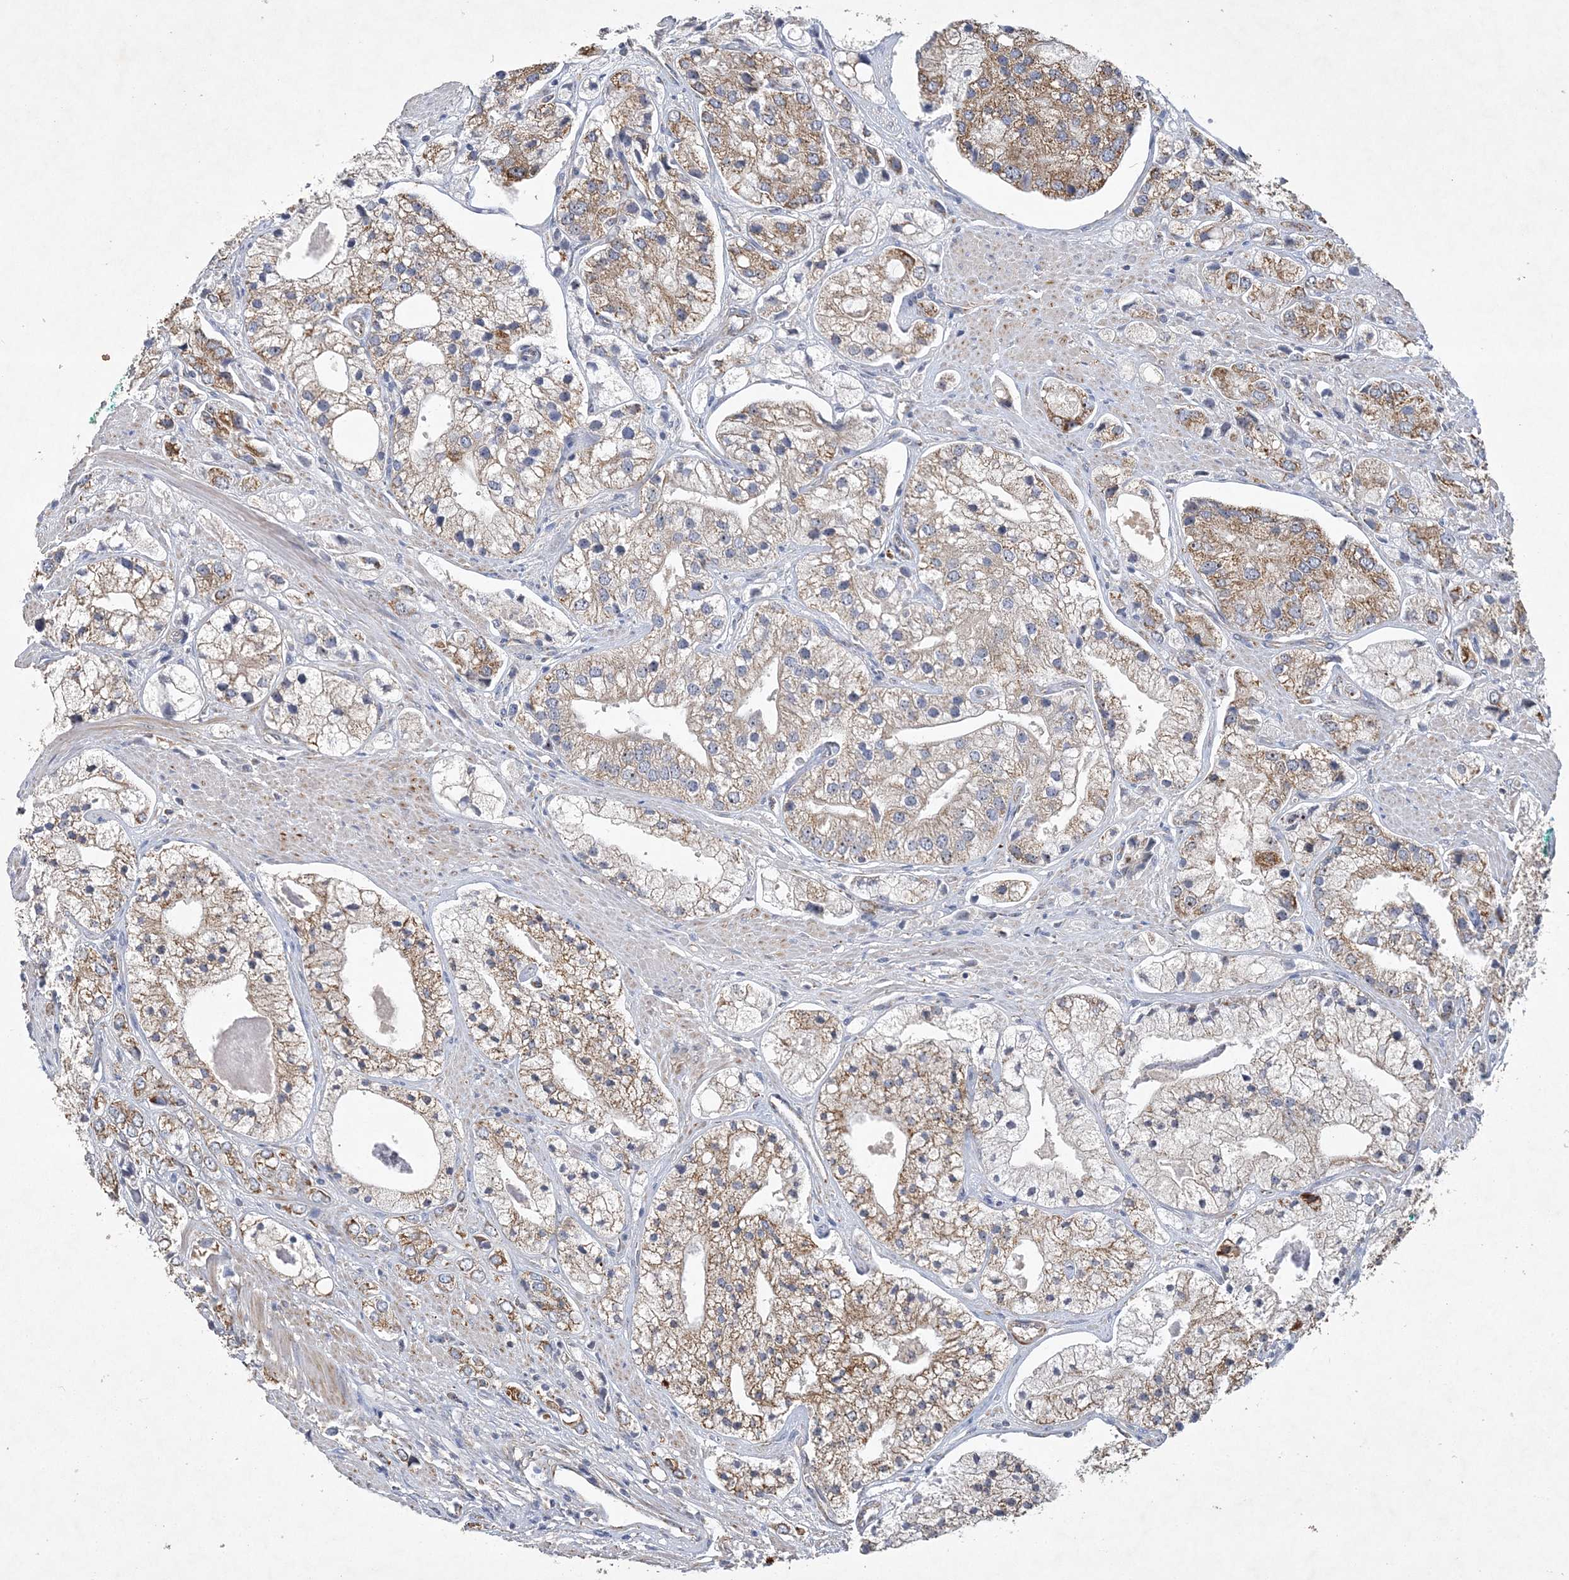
{"staining": {"intensity": "moderate", "quantity": "25%-75%", "location": "cytoplasmic/membranous"}, "tissue": "prostate cancer", "cell_type": "Tumor cells", "image_type": "cancer", "snomed": [{"axis": "morphology", "description": "Adenocarcinoma, High grade"}, {"axis": "topography", "description": "Prostate"}], "caption": "Human high-grade adenocarcinoma (prostate) stained for a protein (brown) reveals moderate cytoplasmic/membranous positive staining in about 25%-75% of tumor cells.", "gene": "FEZ2", "patient": {"sex": "male", "age": 50}}